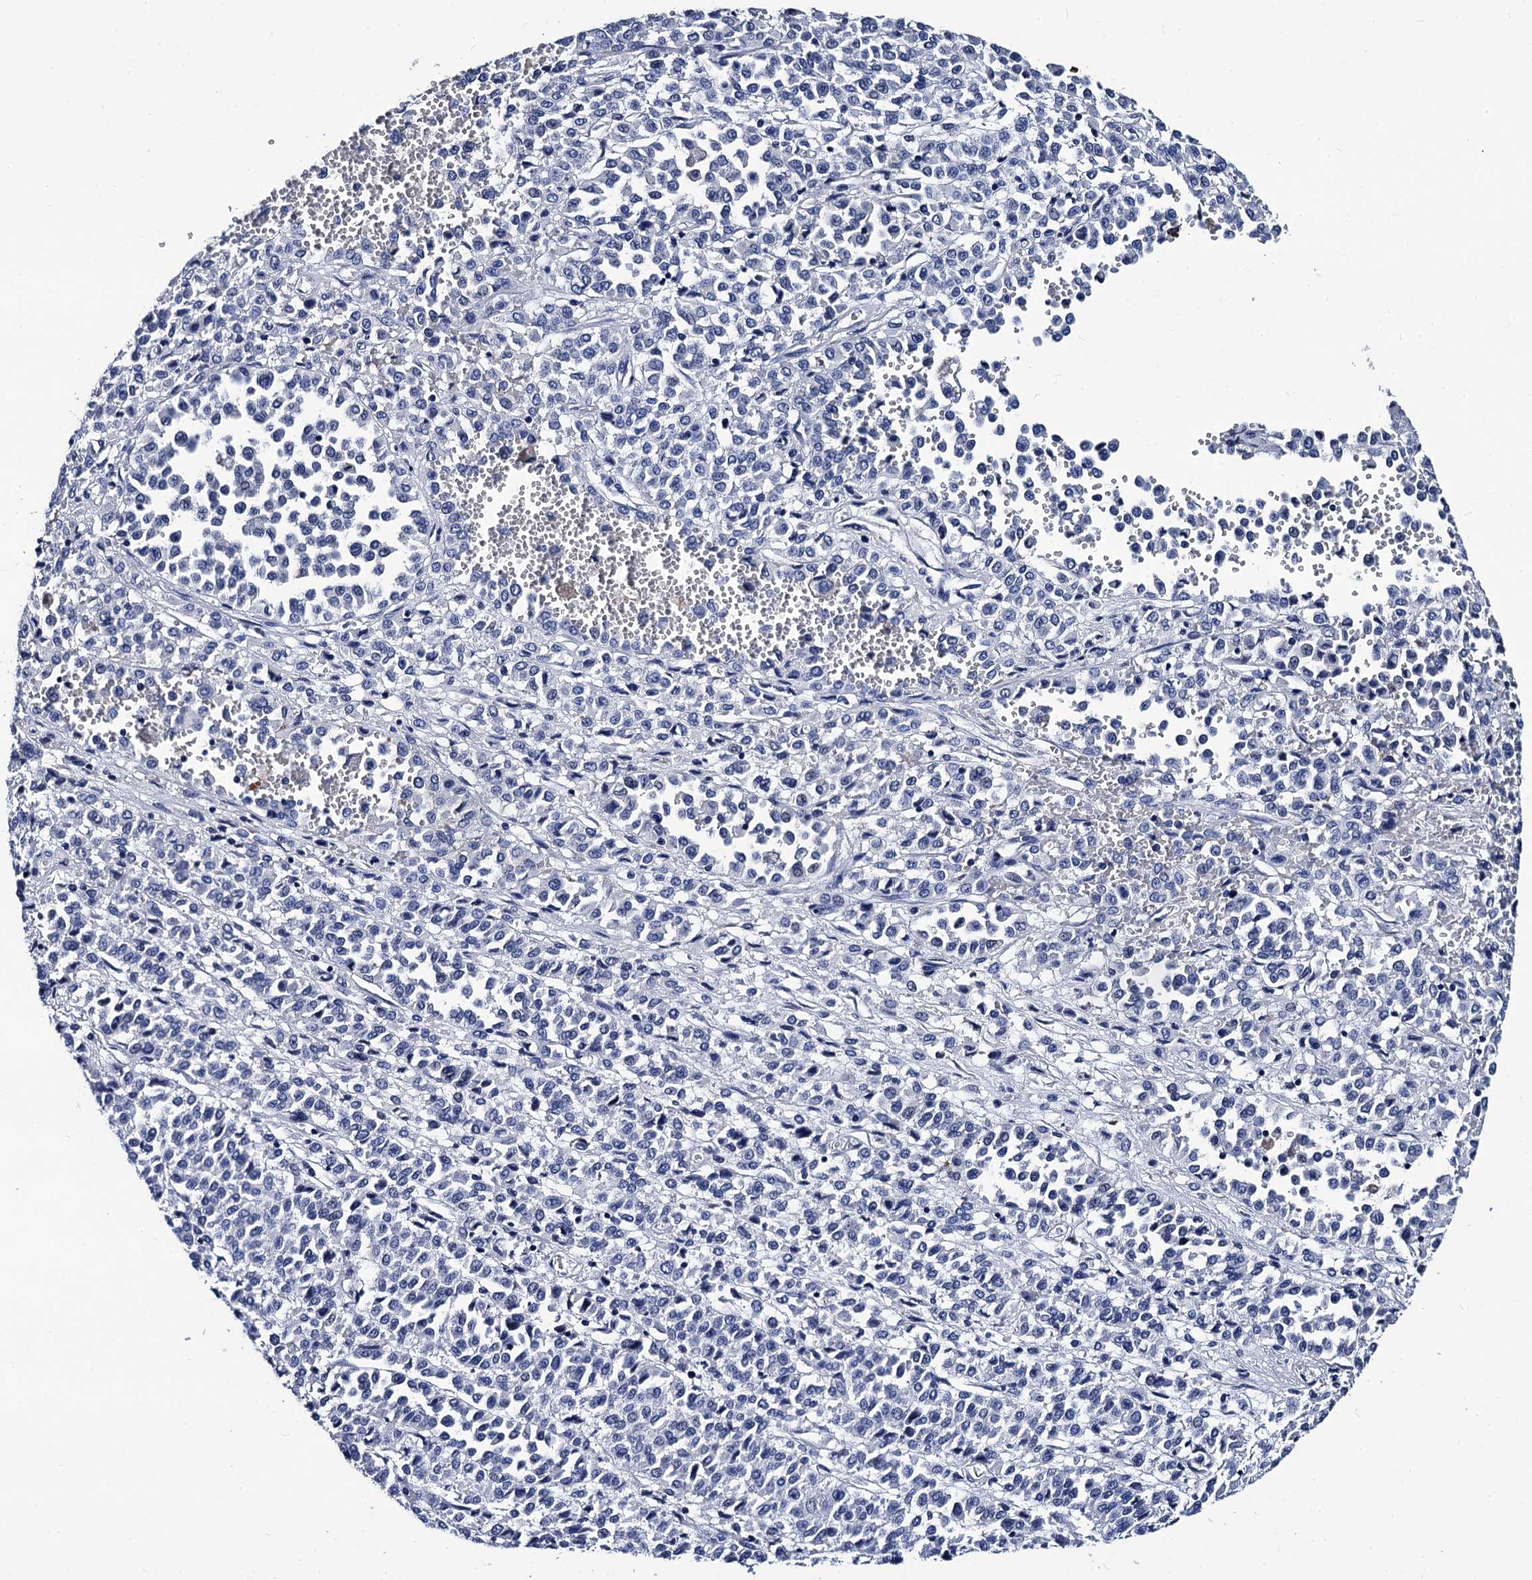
{"staining": {"intensity": "negative", "quantity": "none", "location": "none"}, "tissue": "melanoma", "cell_type": "Tumor cells", "image_type": "cancer", "snomed": [{"axis": "morphology", "description": "Malignant melanoma, Metastatic site"}, {"axis": "topography", "description": "Pancreas"}], "caption": "There is no significant positivity in tumor cells of melanoma.", "gene": "LRRC30", "patient": {"sex": "female", "age": 30}}